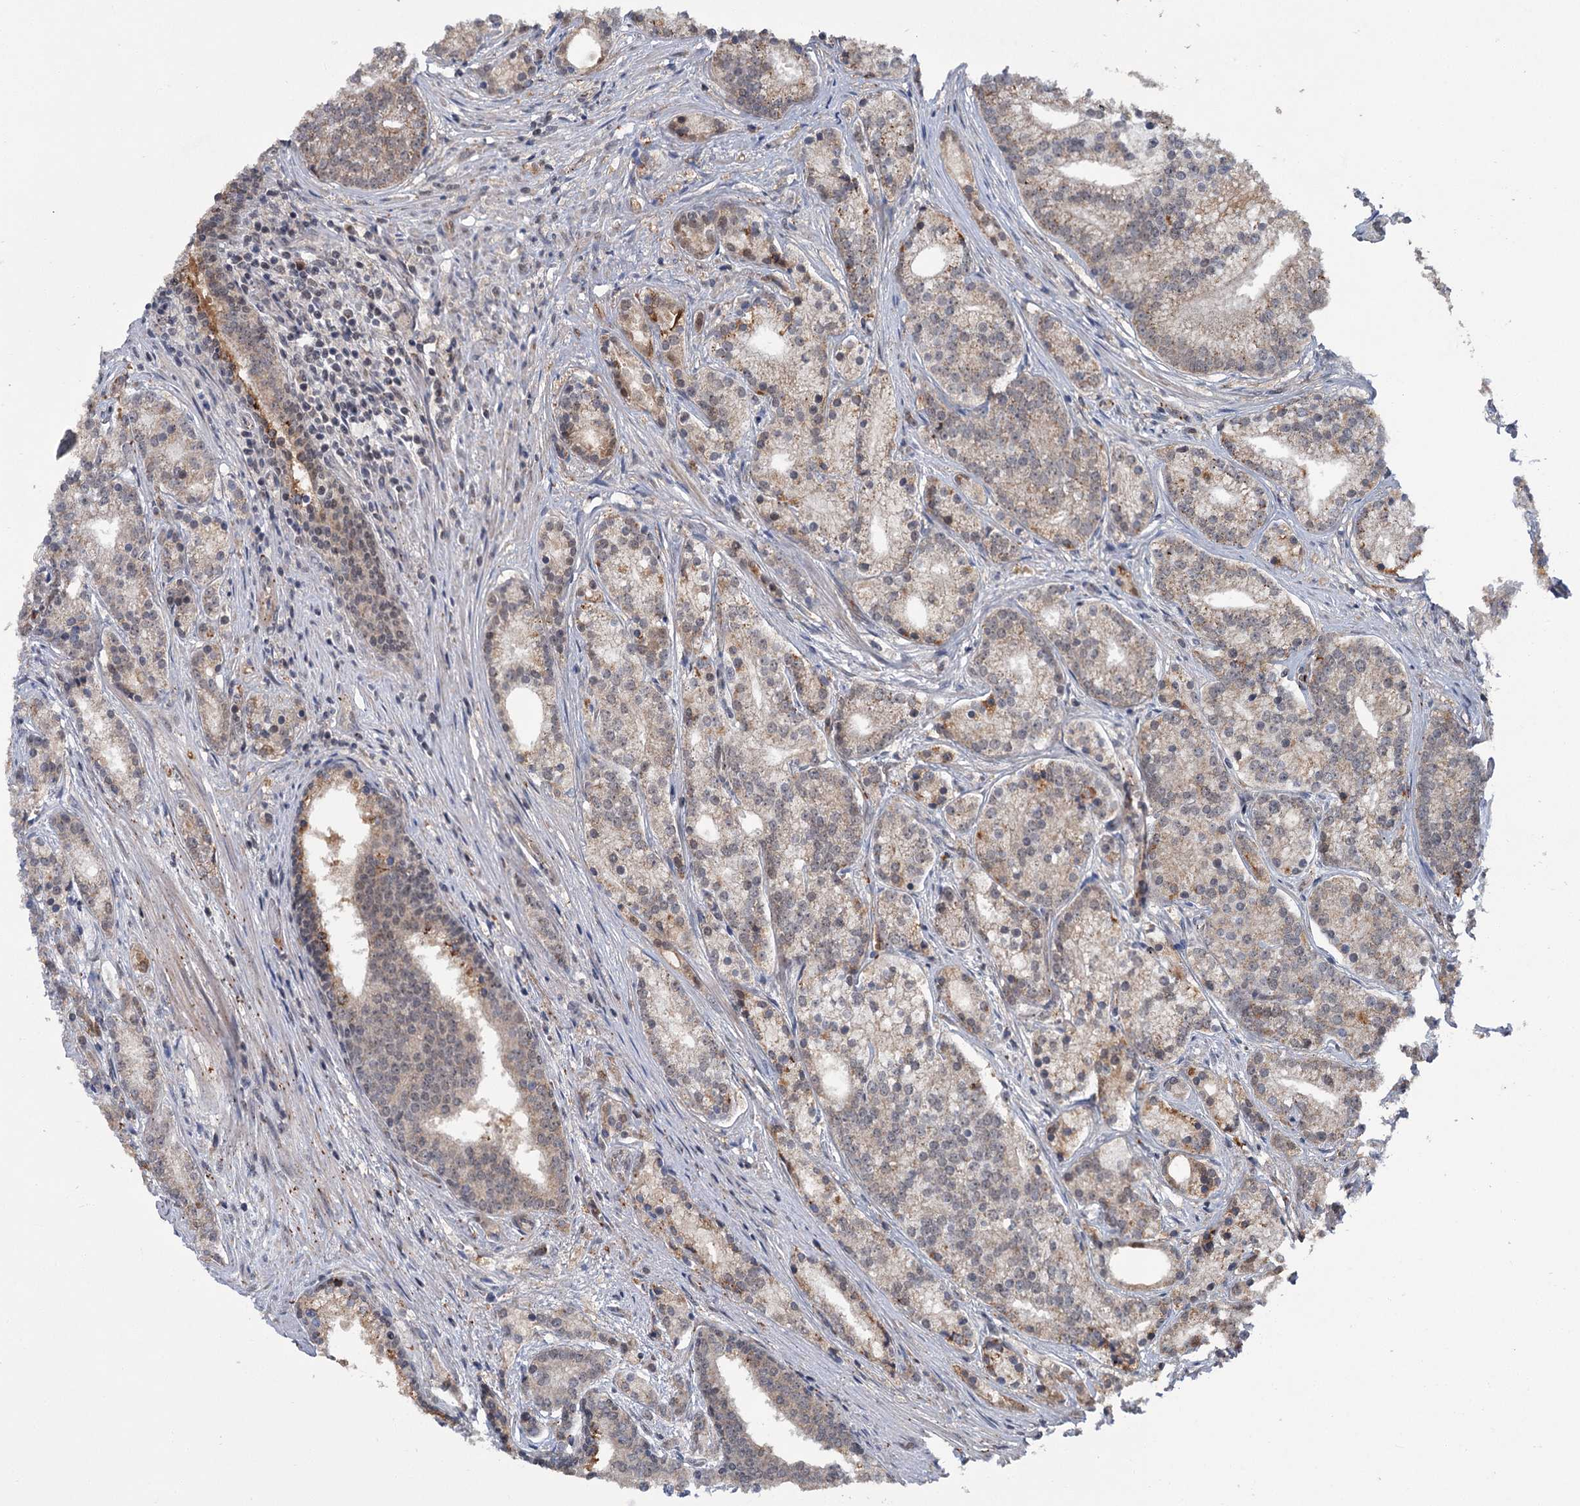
{"staining": {"intensity": "weak", "quantity": "25%-75%", "location": "cytoplasmic/membranous"}, "tissue": "prostate cancer", "cell_type": "Tumor cells", "image_type": "cancer", "snomed": [{"axis": "morphology", "description": "Adenocarcinoma, Low grade"}, {"axis": "topography", "description": "Prostate"}], "caption": "A high-resolution image shows immunohistochemistry (IHC) staining of low-grade adenocarcinoma (prostate), which shows weak cytoplasmic/membranous staining in about 25%-75% of tumor cells. (Stains: DAB in brown, nuclei in blue, Microscopy: brightfield microscopy at high magnification).", "gene": "KANSL2", "patient": {"sex": "male", "age": 71}}